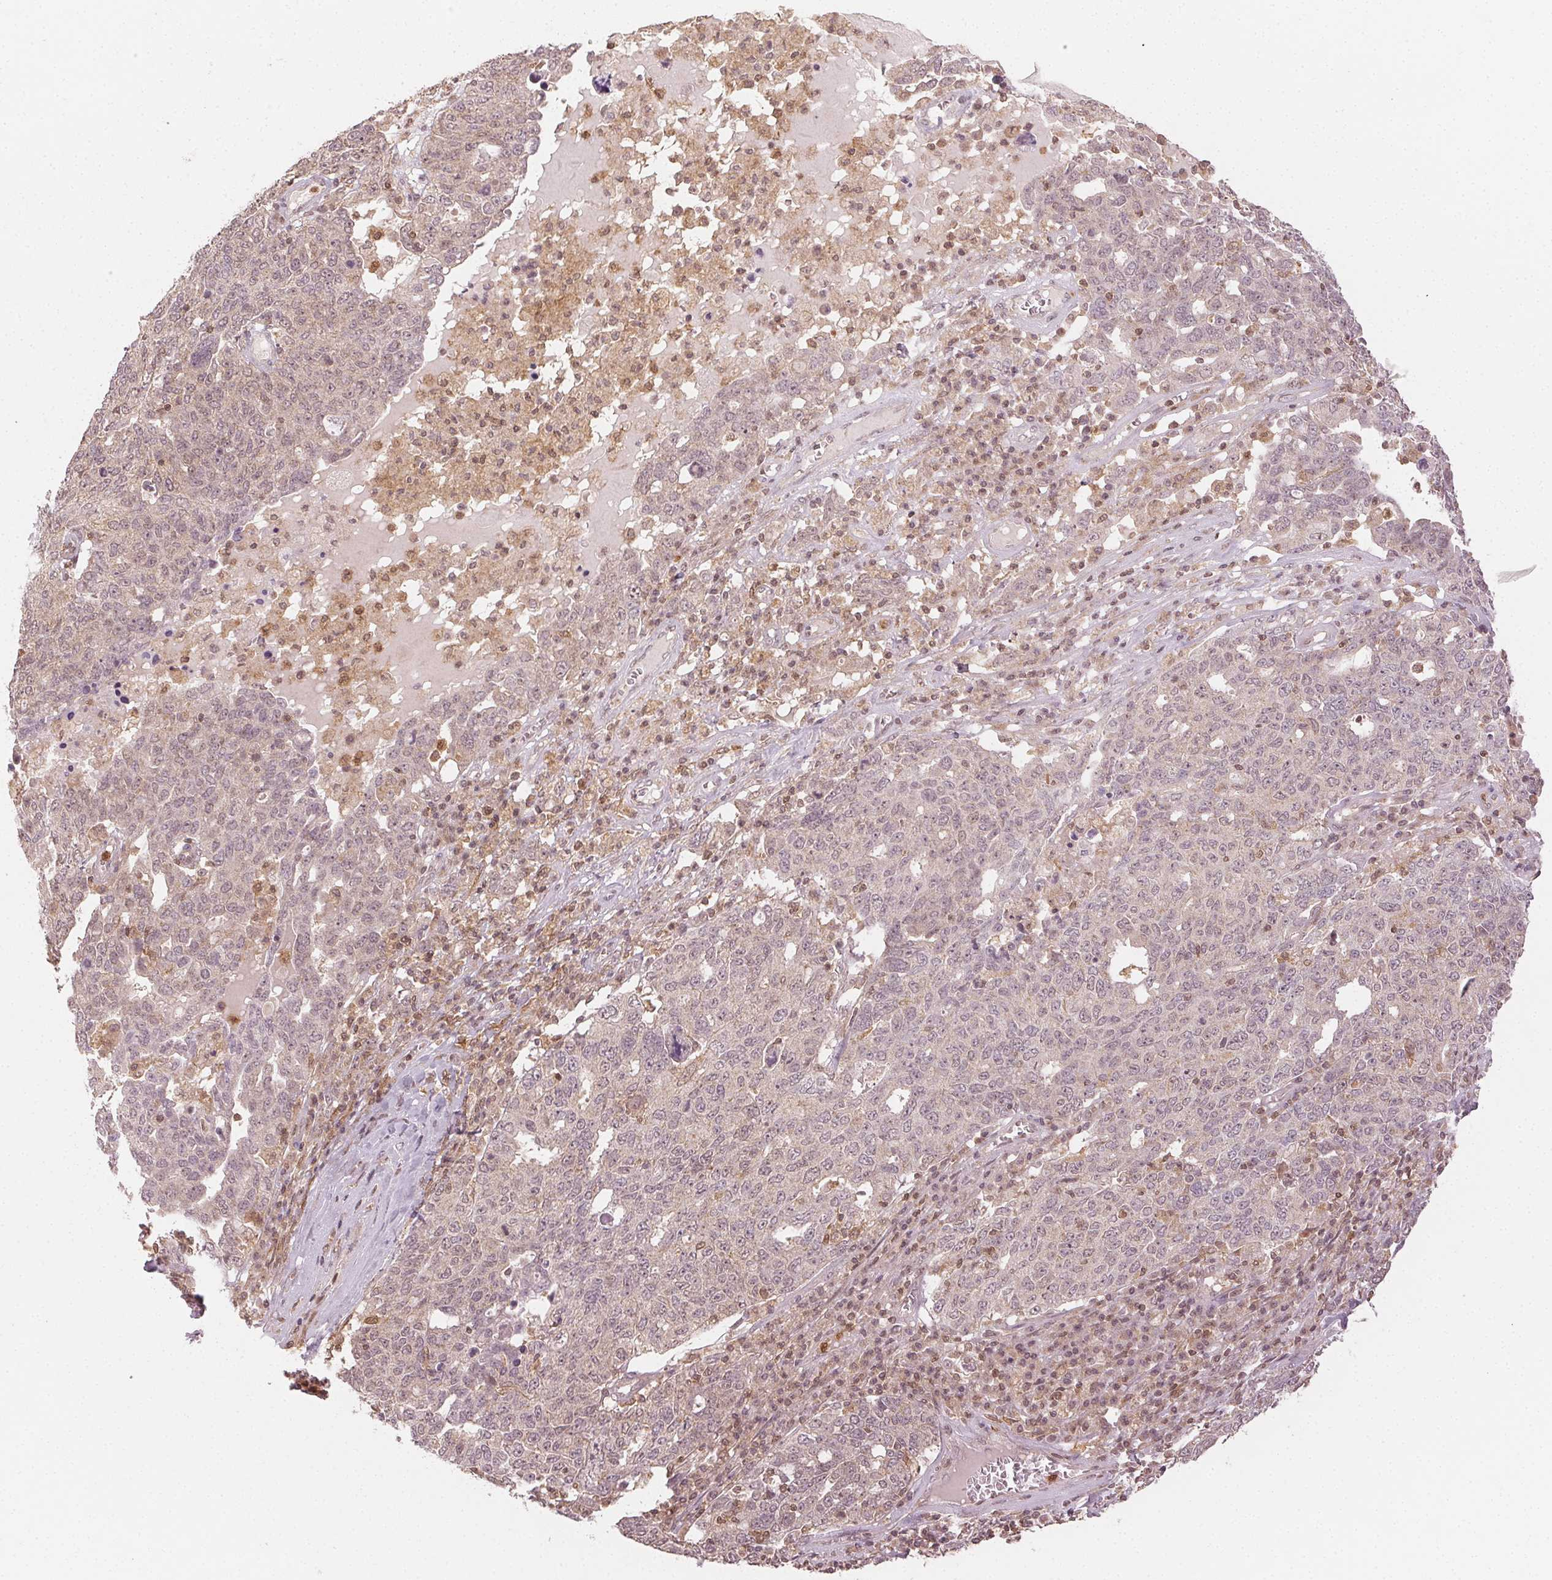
{"staining": {"intensity": "weak", "quantity": "<25%", "location": "nuclear"}, "tissue": "ovarian cancer", "cell_type": "Tumor cells", "image_type": "cancer", "snomed": [{"axis": "morphology", "description": "Carcinoma, endometroid"}, {"axis": "topography", "description": "Ovary"}], "caption": "An immunohistochemistry (IHC) micrograph of ovarian cancer (endometroid carcinoma) is shown. There is no staining in tumor cells of ovarian cancer (endometroid carcinoma).", "gene": "MAPK14", "patient": {"sex": "female", "age": 62}}